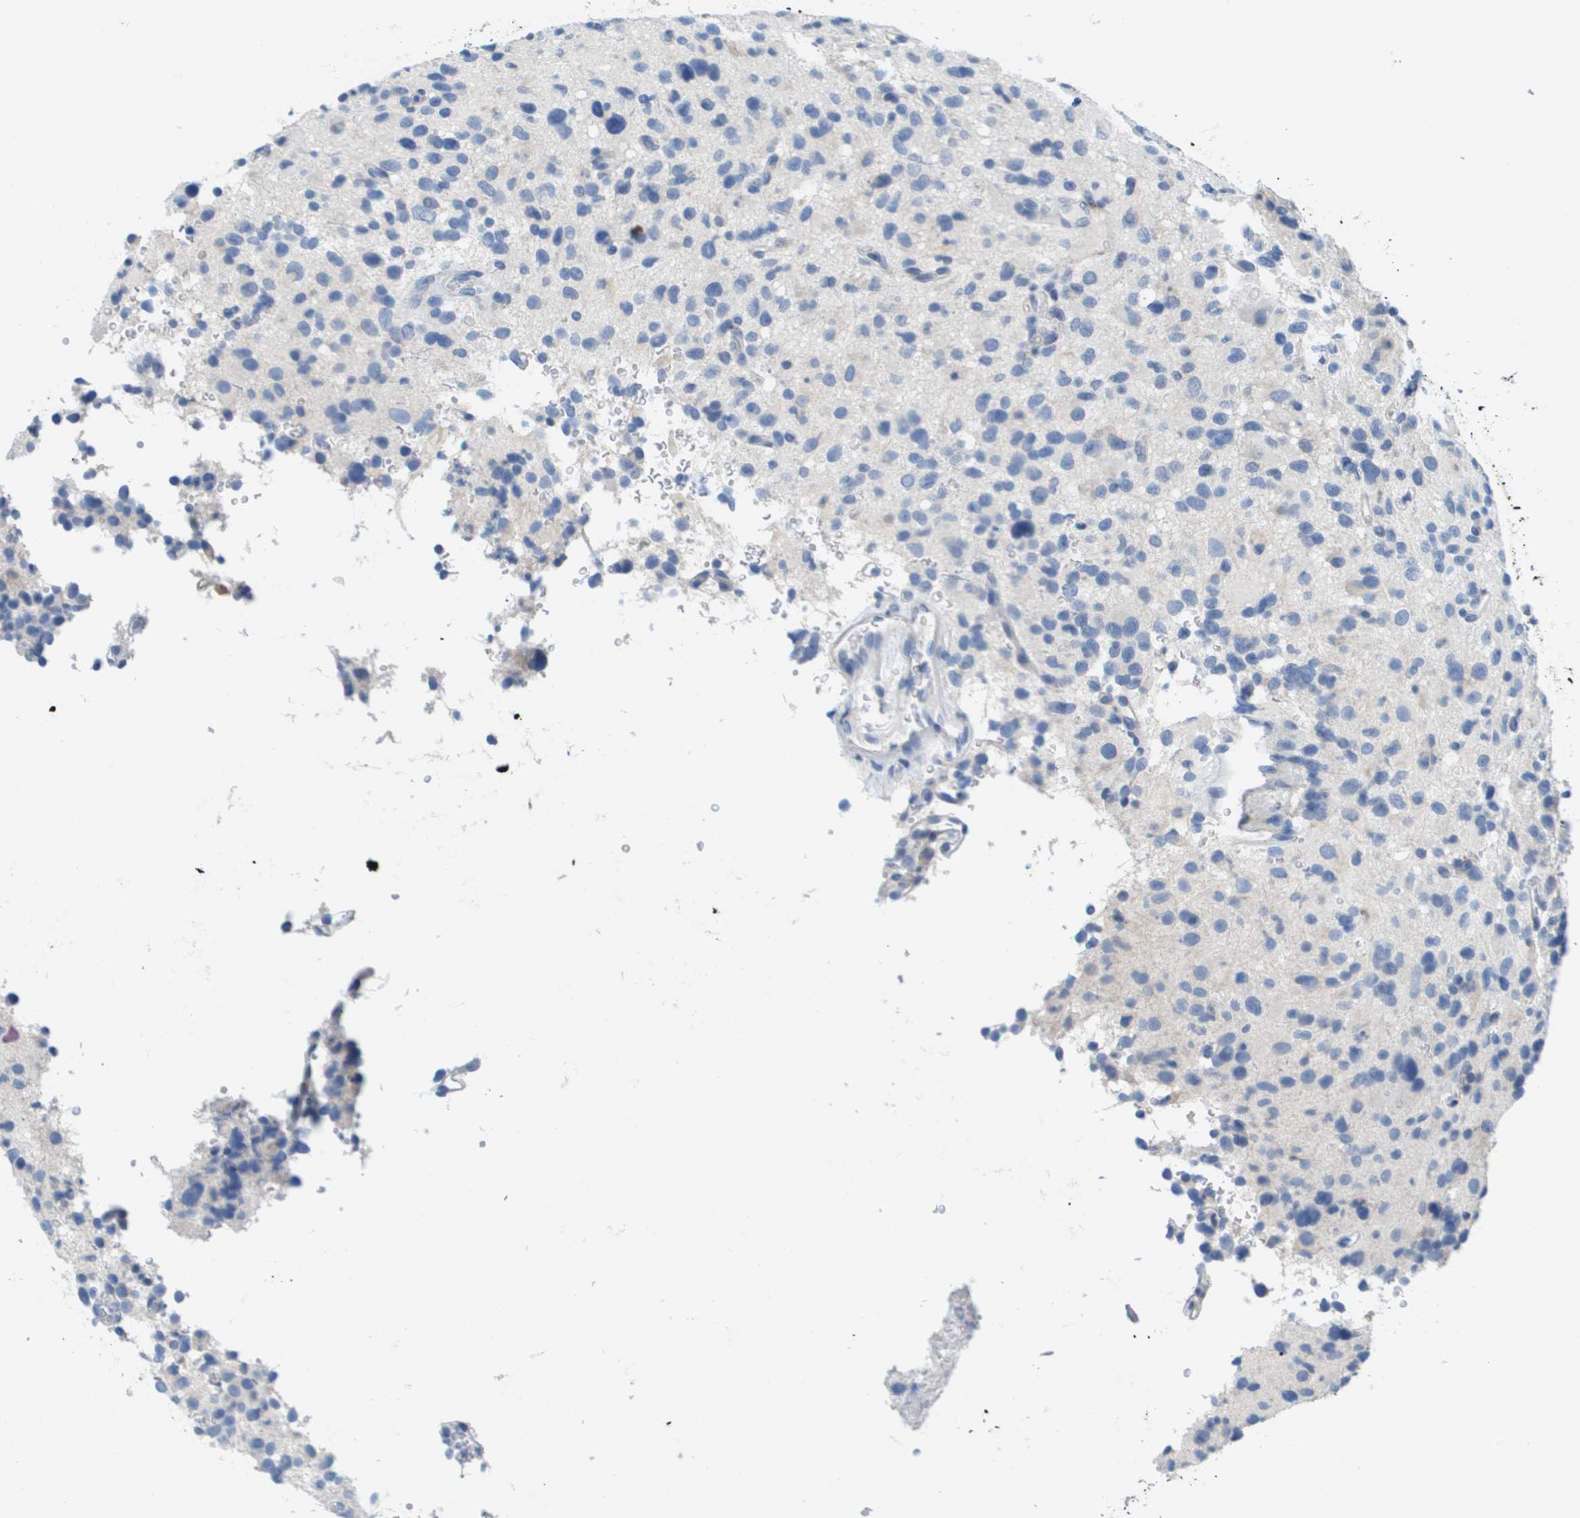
{"staining": {"intensity": "negative", "quantity": "none", "location": "none"}, "tissue": "glioma", "cell_type": "Tumor cells", "image_type": "cancer", "snomed": [{"axis": "morphology", "description": "Glioma, malignant, High grade"}, {"axis": "topography", "description": "Brain"}], "caption": "Immunohistochemistry of human malignant glioma (high-grade) exhibits no staining in tumor cells. Nuclei are stained in blue.", "gene": "CD3G", "patient": {"sex": "male", "age": 48}}